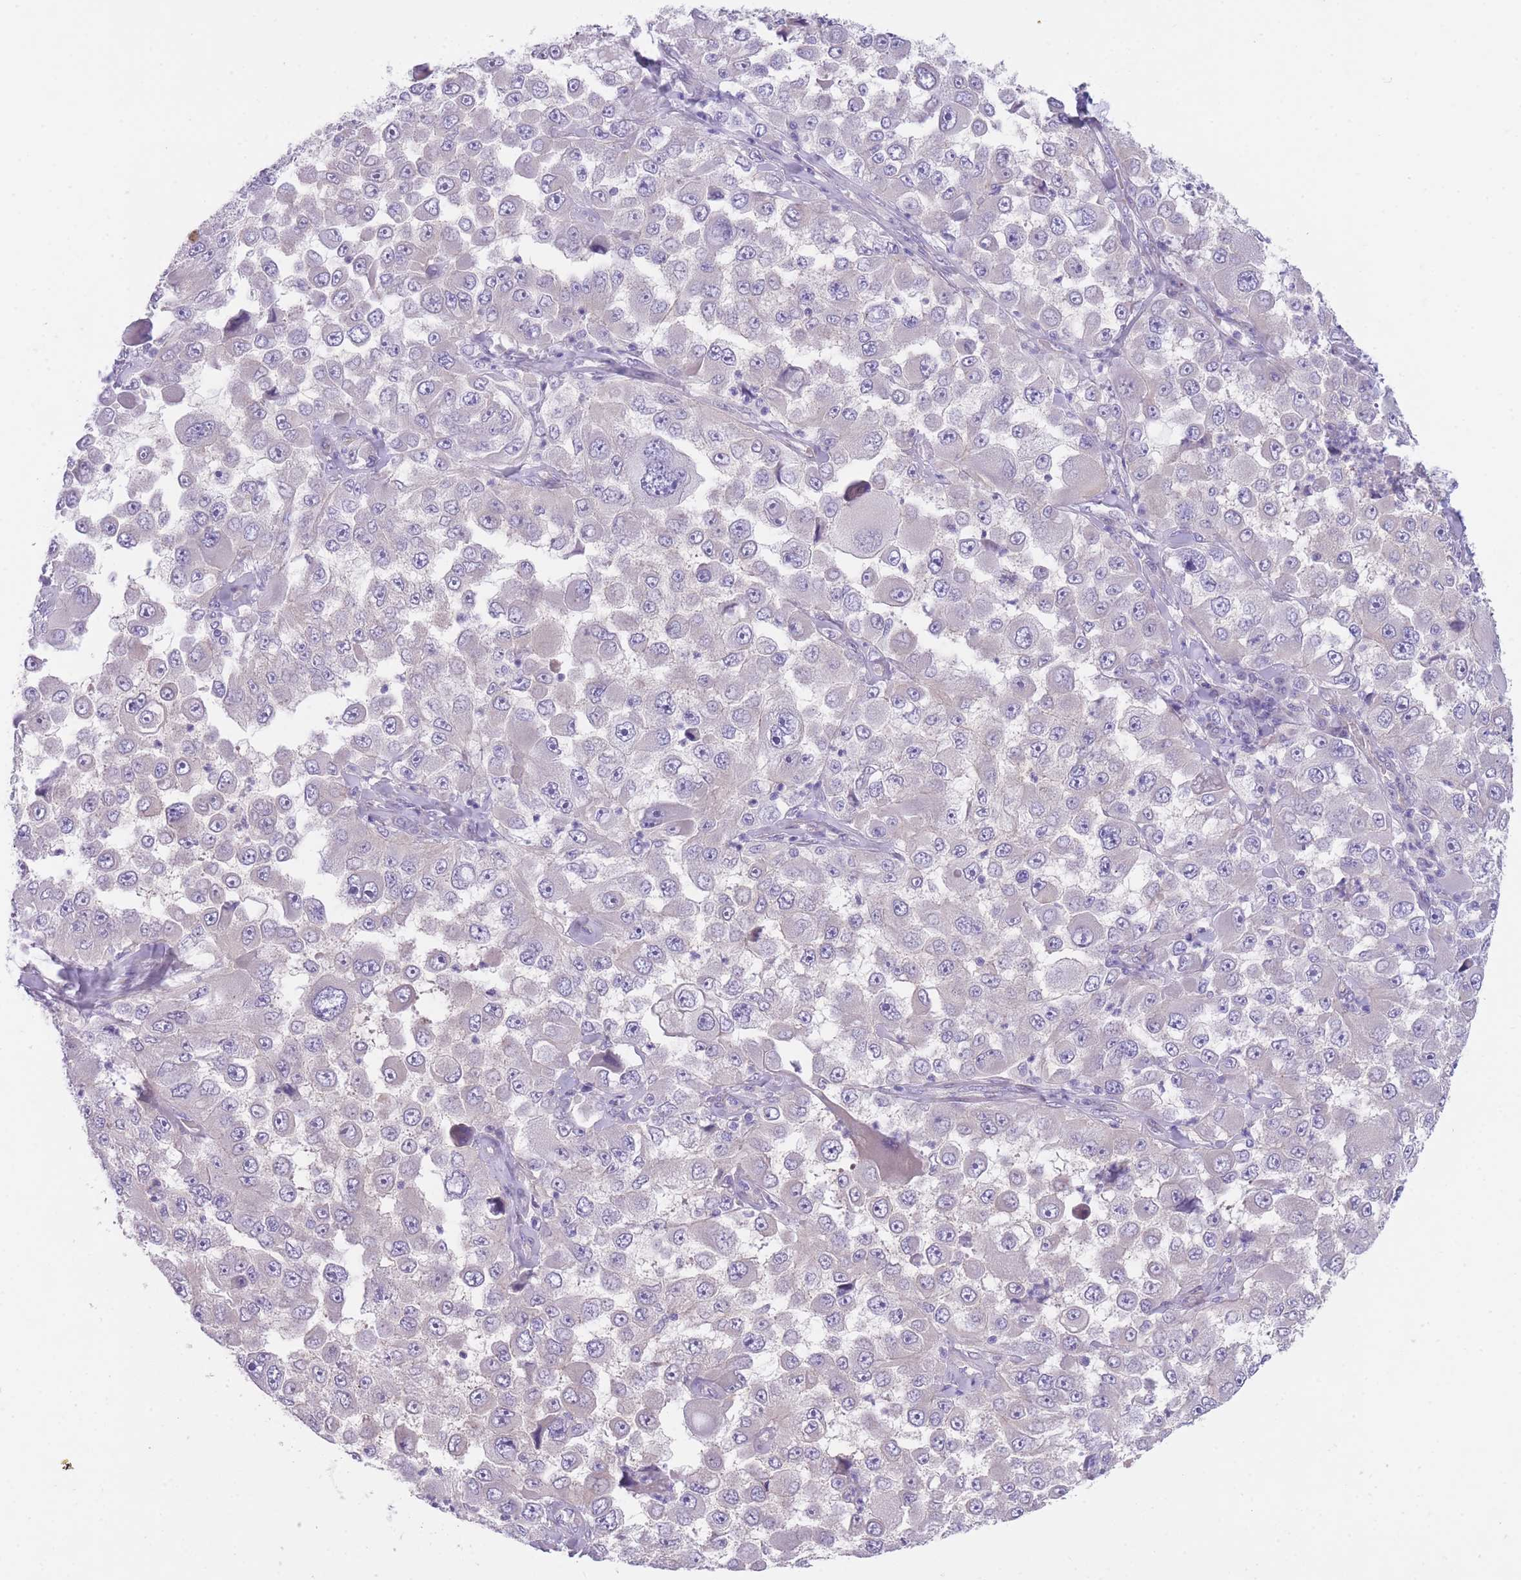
{"staining": {"intensity": "negative", "quantity": "none", "location": "none"}, "tissue": "melanoma", "cell_type": "Tumor cells", "image_type": "cancer", "snomed": [{"axis": "morphology", "description": "Malignant melanoma, Metastatic site"}, {"axis": "topography", "description": "Lymph node"}], "caption": "Histopathology image shows no protein staining in tumor cells of malignant melanoma (metastatic site) tissue.", "gene": "QTRT1", "patient": {"sex": "male", "age": 62}}